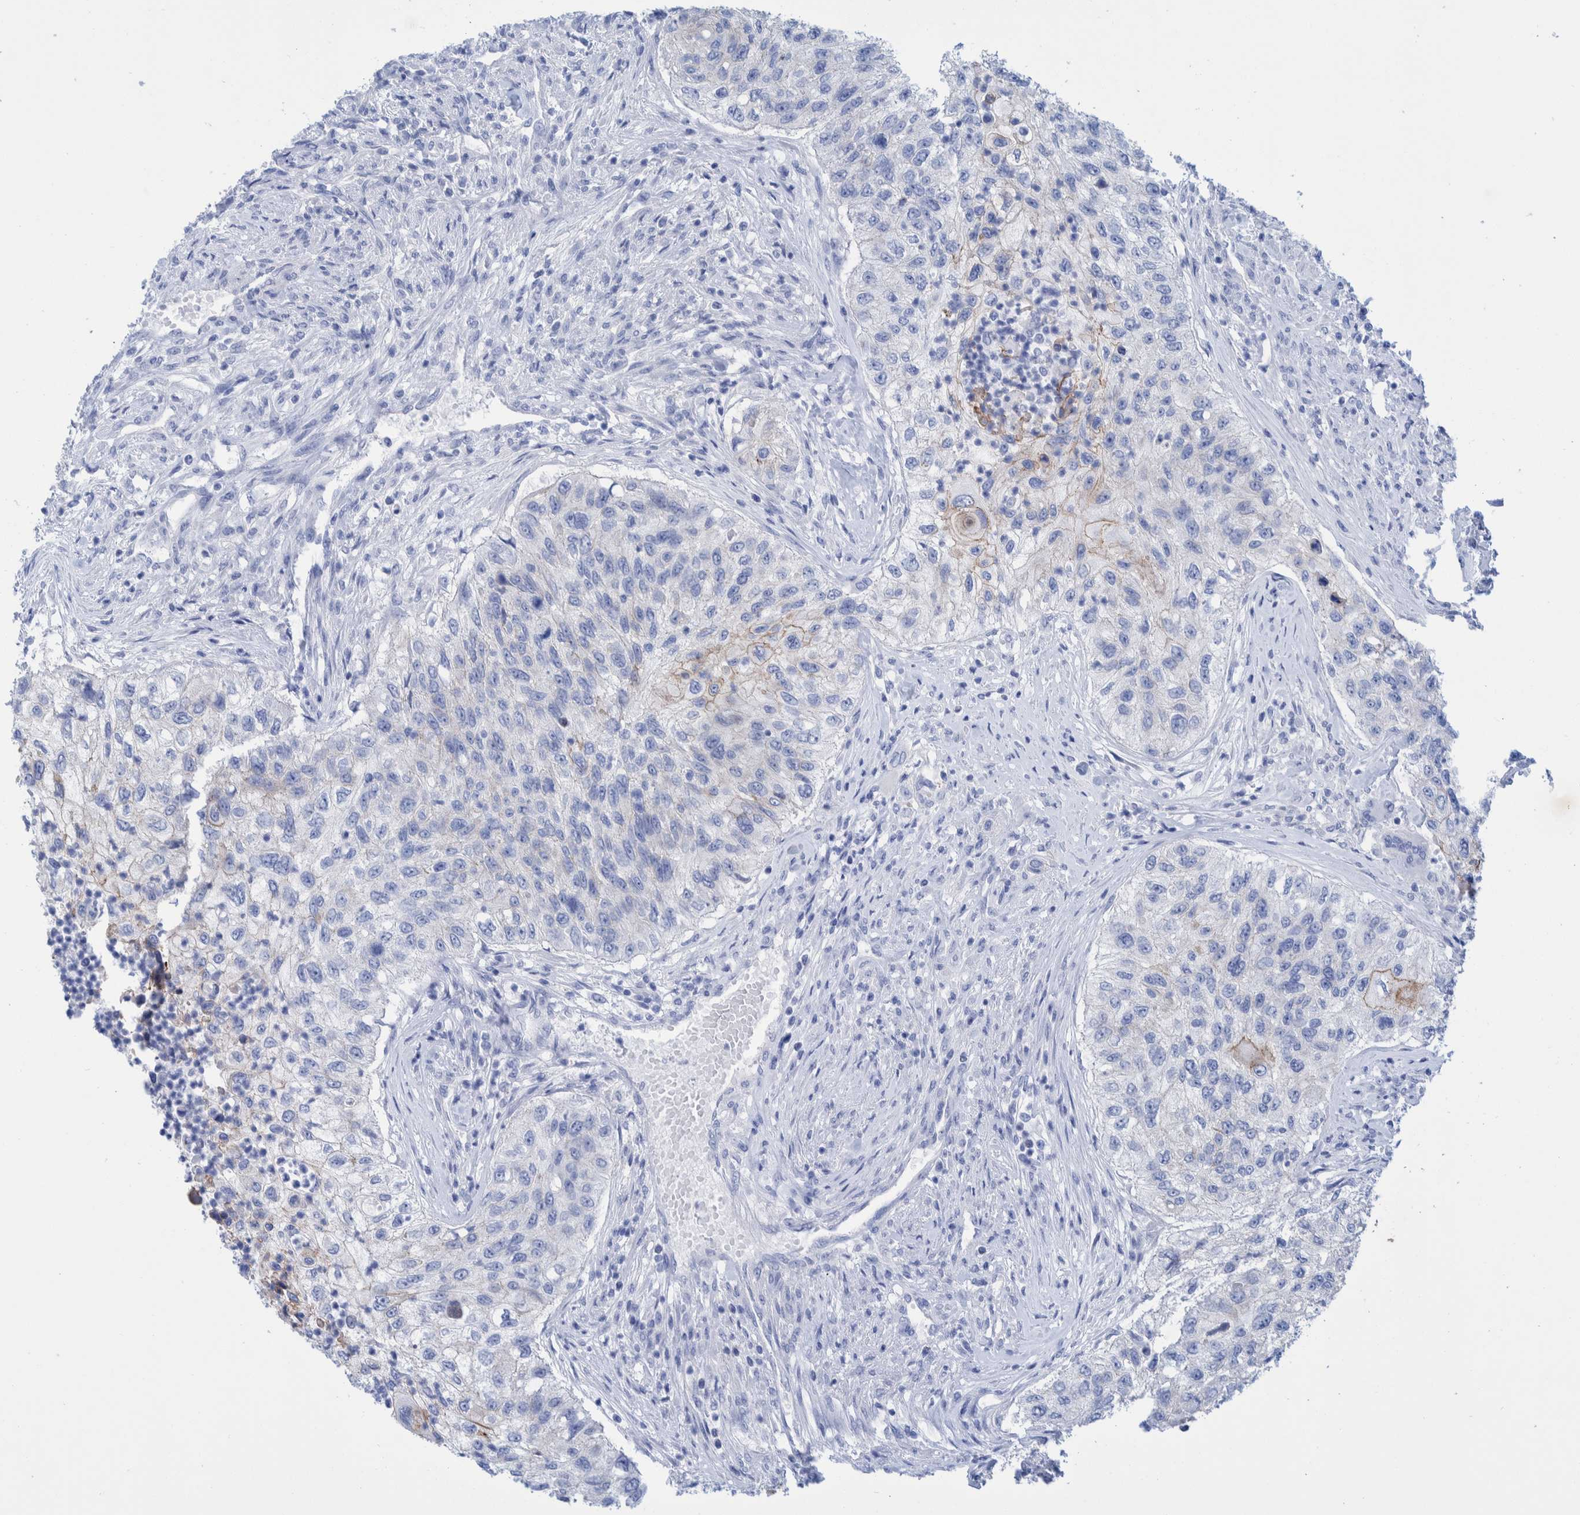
{"staining": {"intensity": "negative", "quantity": "none", "location": "none"}, "tissue": "urothelial cancer", "cell_type": "Tumor cells", "image_type": "cancer", "snomed": [{"axis": "morphology", "description": "Urothelial carcinoma, High grade"}, {"axis": "topography", "description": "Urinary bladder"}], "caption": "Histopathology image shows no significant protein staining in tumor cells of urothelial cancer.", "gene": "PERP", "patient": {"sex": "female", "age": 60}}